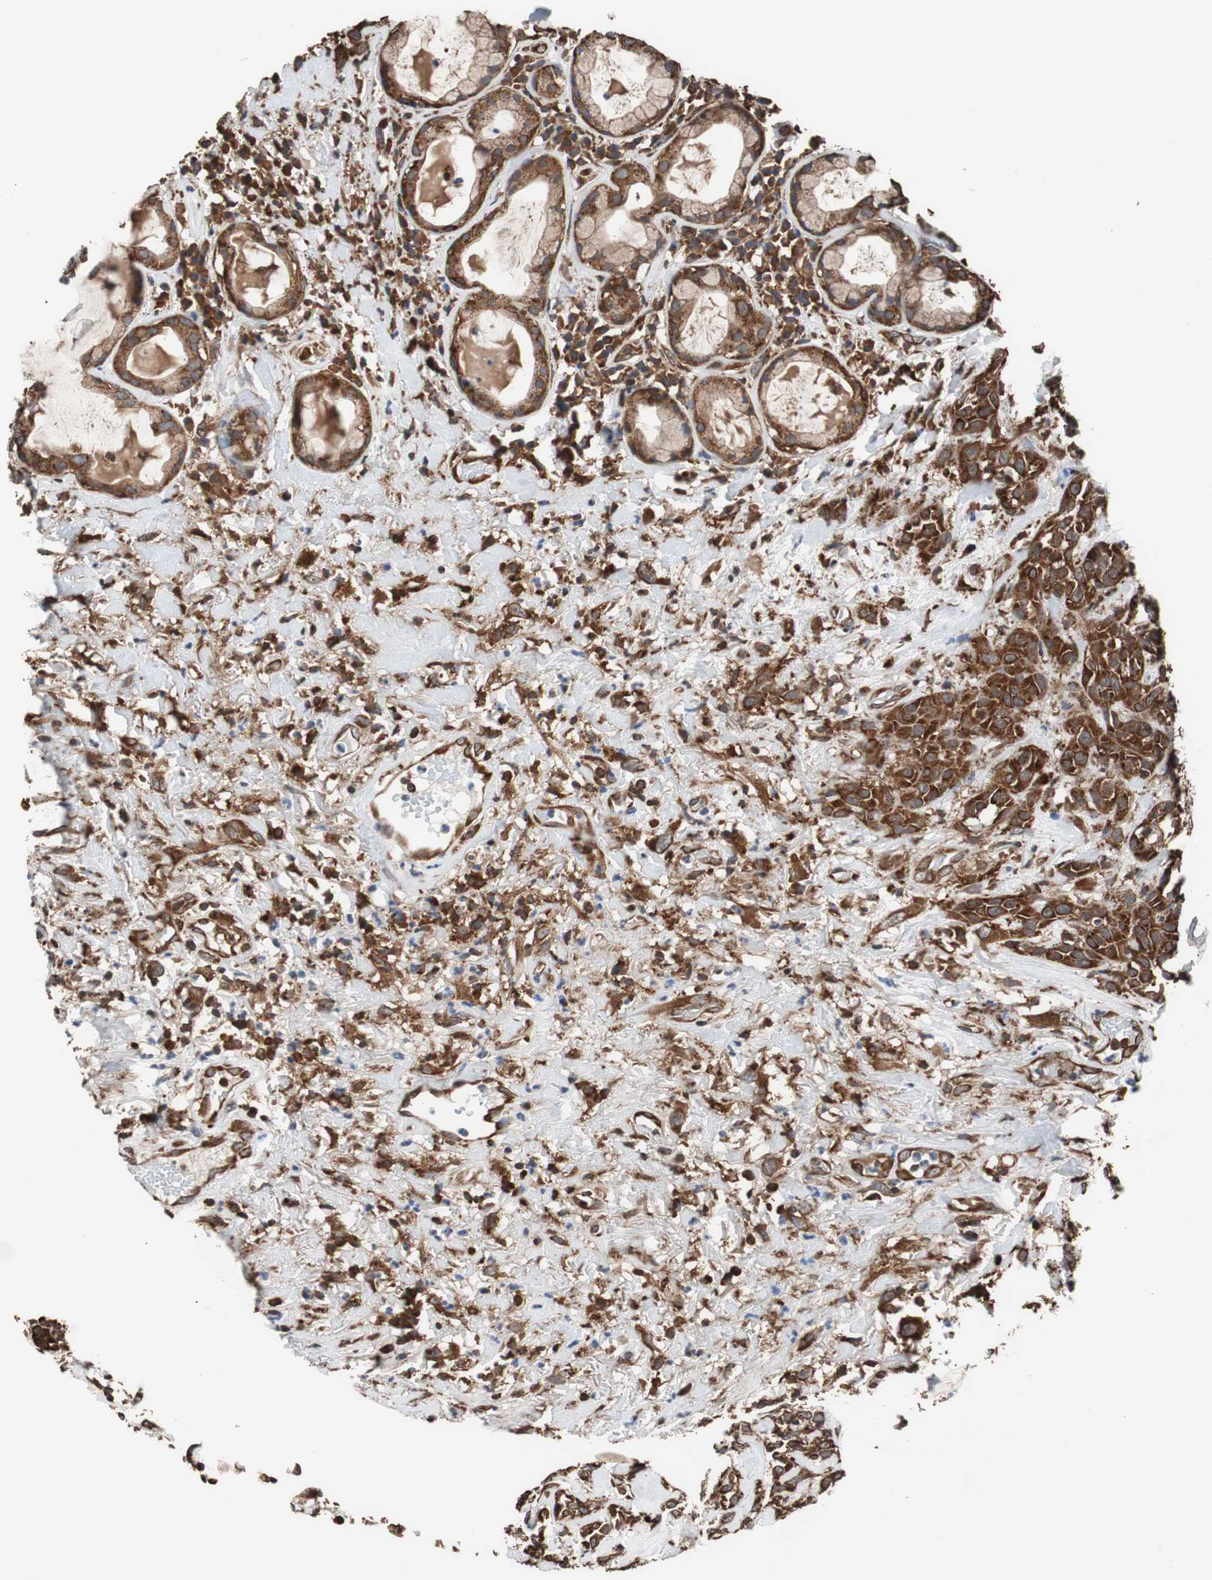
{"staining": {"intensity": "strong", "quantity": ">75%", "location": "cytoplasmic/membranous"}, "tissue": "head and neck cancer", "cell_type": "Tumor cells", "image_type": "cancer", "snomed": [{"axis": "morphology", "description": "Squamous cell carcinoma, NOS"}, {"axis": "topography", "description": "Head-Neck"}], "caption": "Immunohistochemical staining of human squamous cell carcinoma (head and neck) exhibits high levels of strong cytoplasmic/membranous protein staining in about >75% of tumor cells.", "gene": "USP10", "patient": {"sex": "male", "age": 62}}